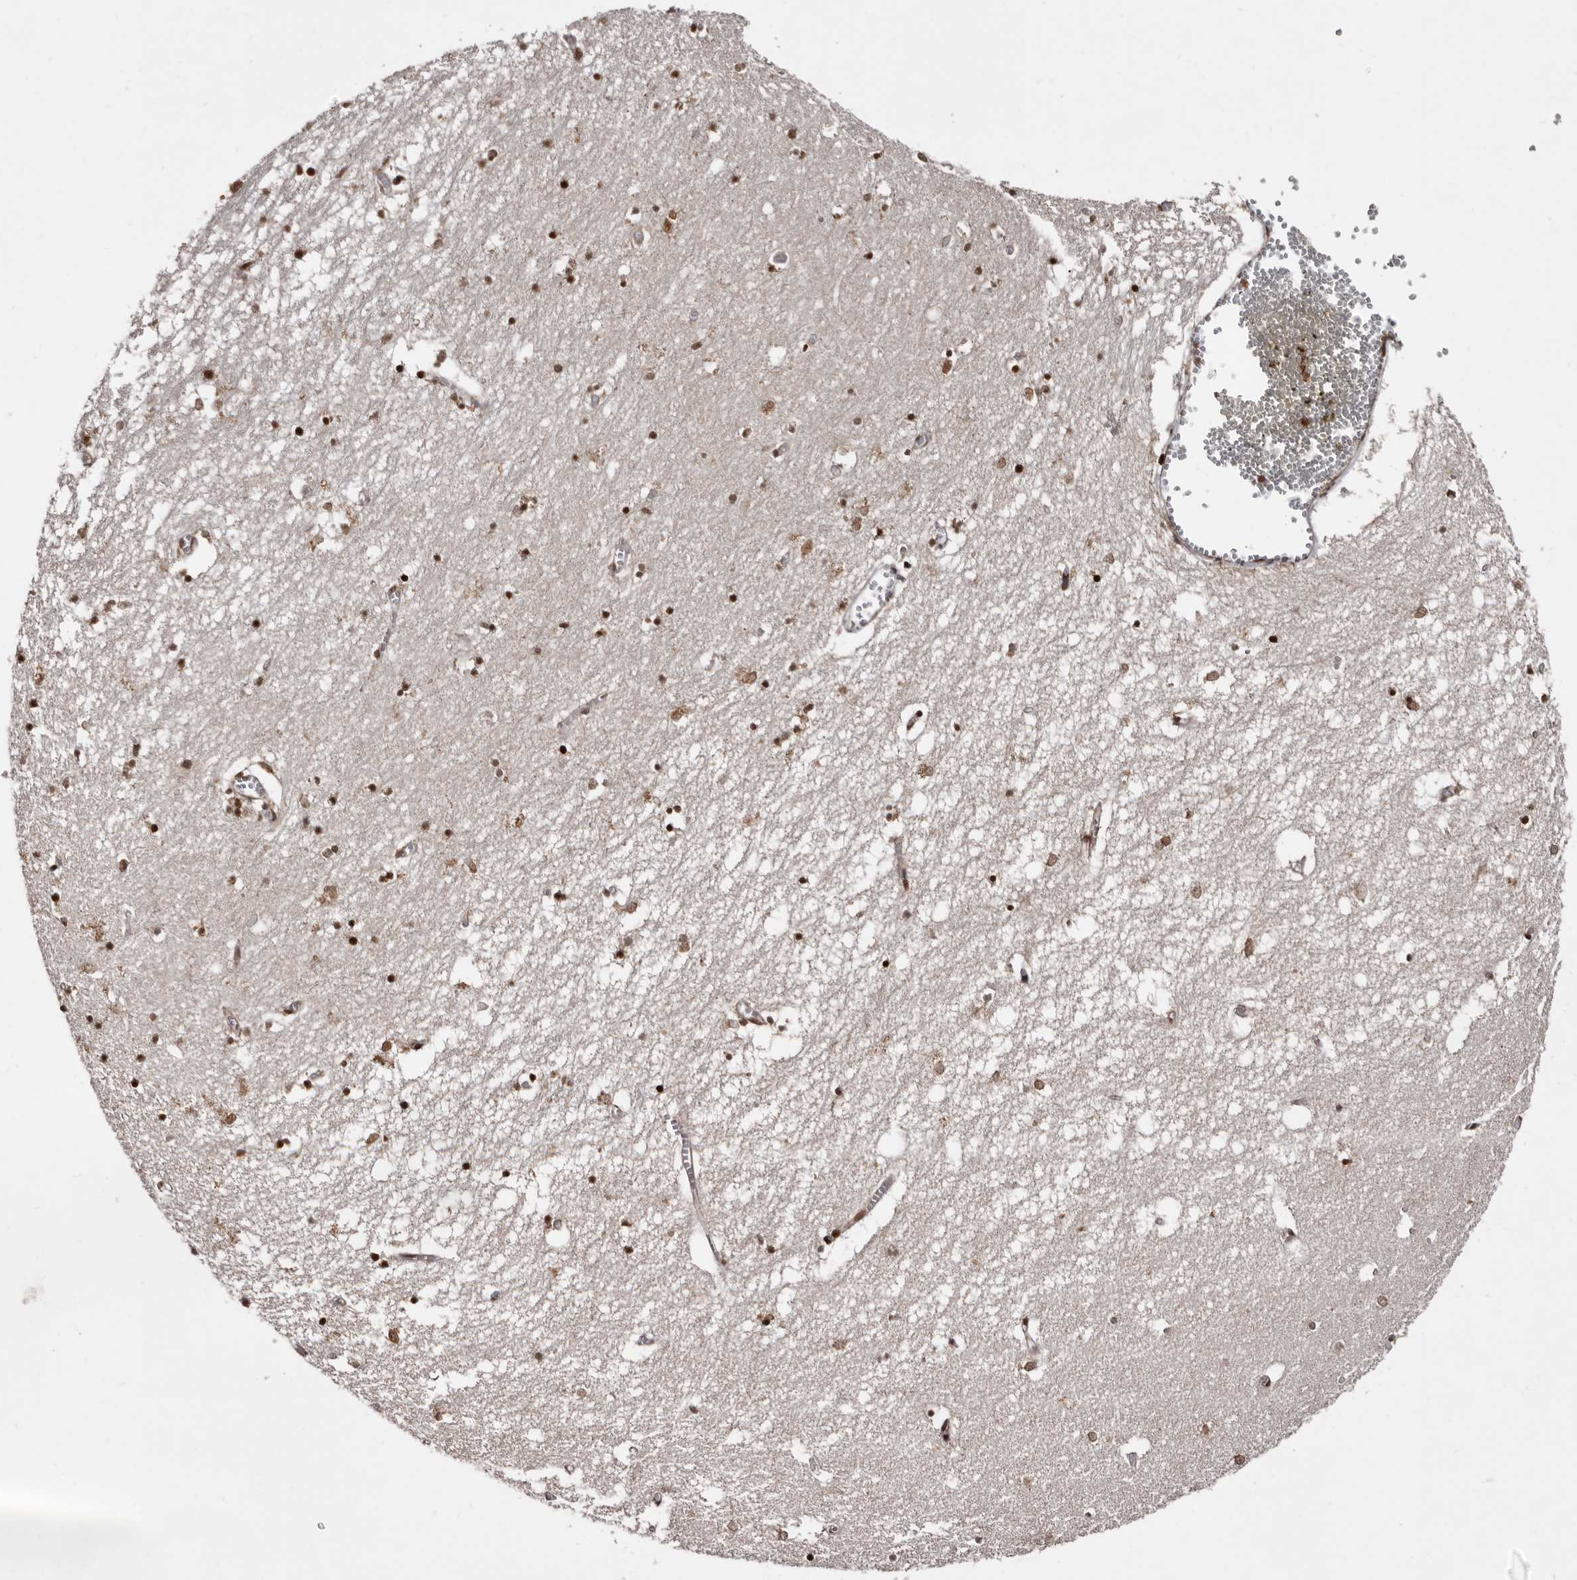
{"staining": {"intensity": "strong", "quantity": ">75%", "location": "nuclear"}, "tissue": "hippocampus", "cell_type": "Glial cells", "image_type": "normal", "snomed": [{"axis": "morphology", "description": "Normal tissue, NOS"}, {"axis": "topography", "description": "Hippocampus"}], "caption": "Immunohistochemistry of benign hippocampus demonstrates high levels of strong nuclear expression in approximately >75% of glial cells.", "gene": "CCDC190", "patient": {"sex": "male", "age": 70}}